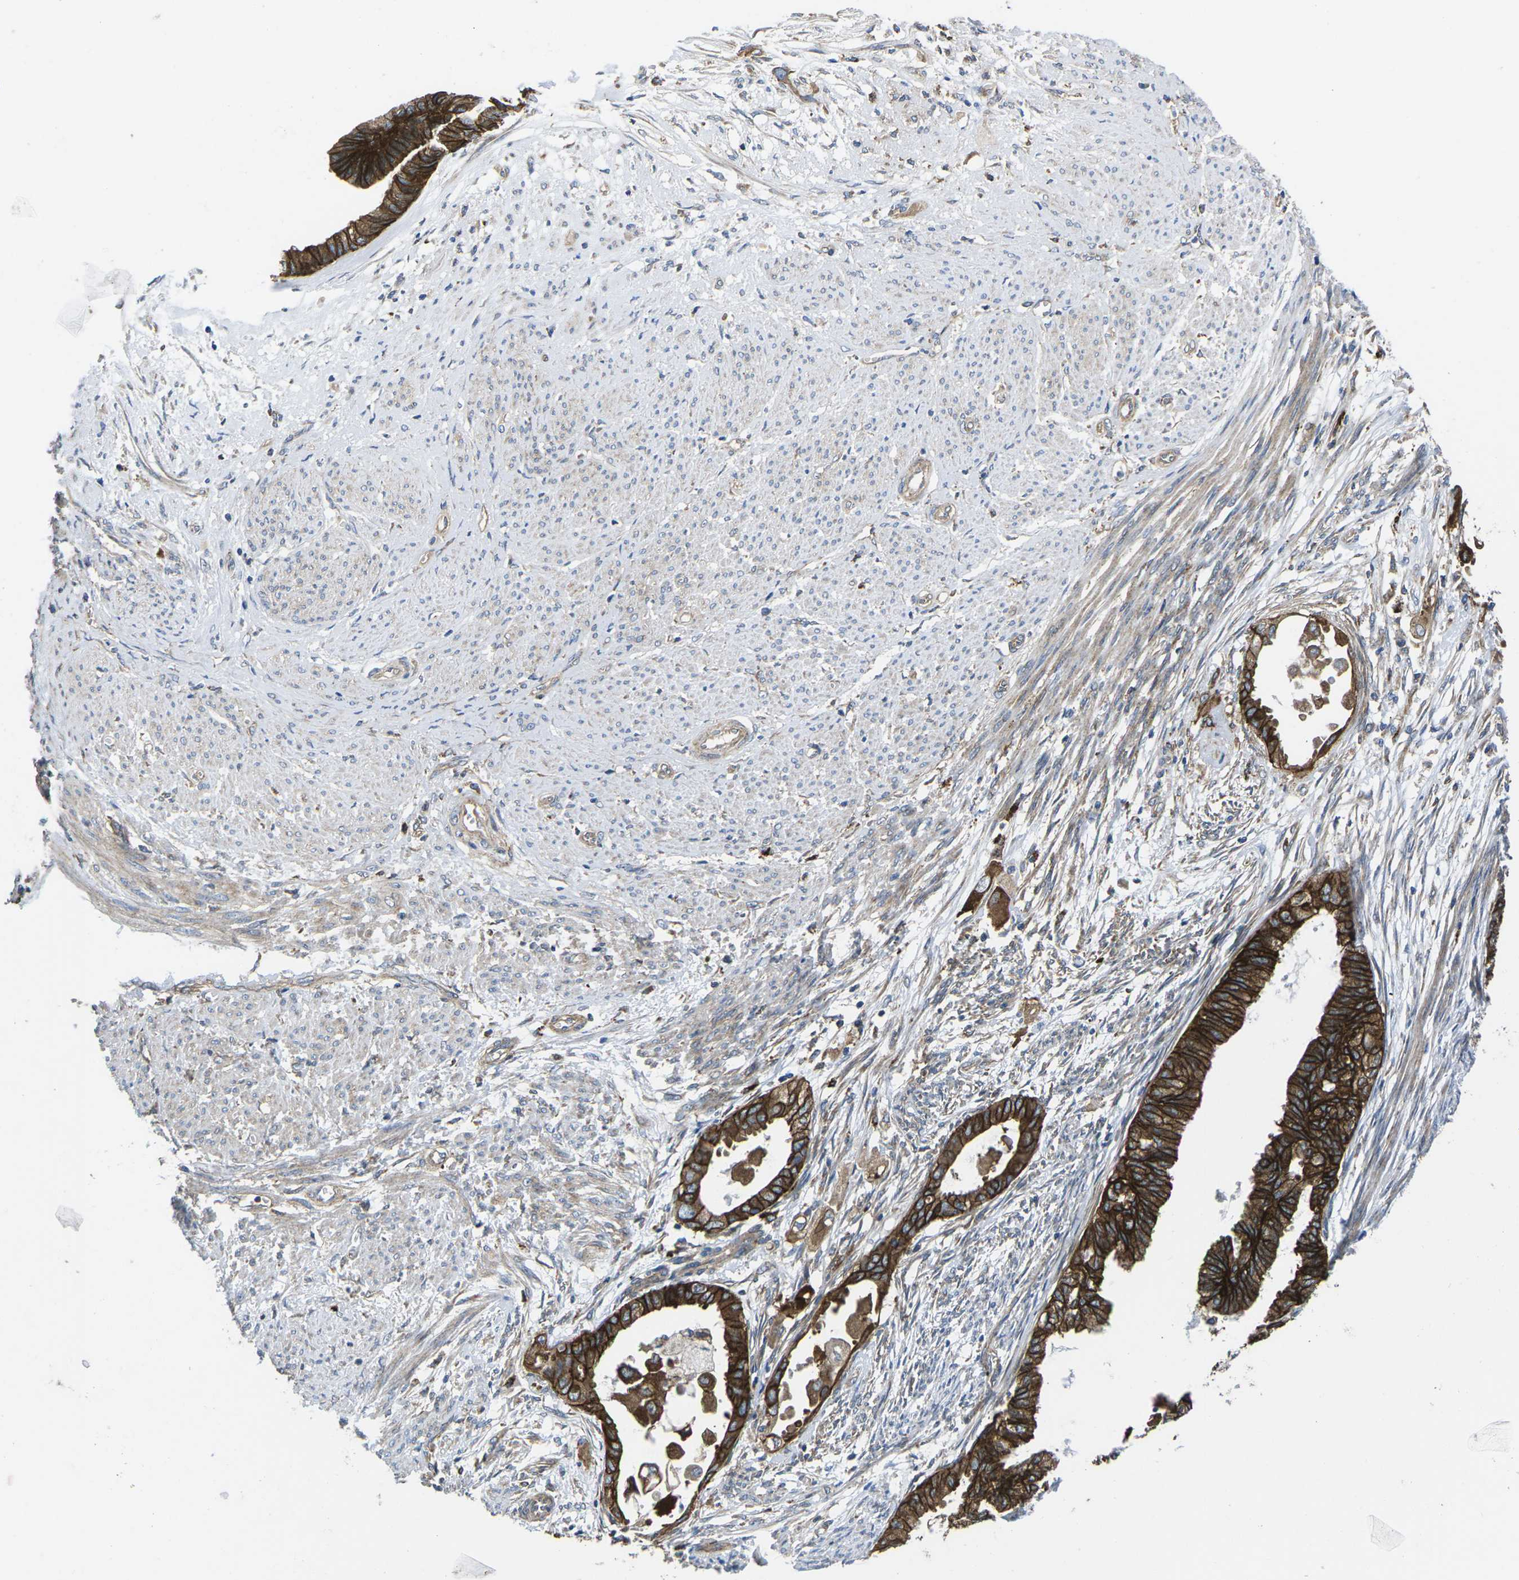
{"staining": {"intensity": "strong", "quantity": ">75%", "location": "cytoplasmic/membranous"}, "tissue": "cervical cancer", "cell_type": "Tumor cells", "image_type": "cancer", "snomed": [{"axis": "morphology", "description": "Normal tissue, NOS"}, {"axis": "morphology", "description": "Adenocarcinoma, NOS"}, {"axis": "topography", "description": "Cervix"}, {"axis": "topography", "description": "Endometrium"}], "caption": "About >75% of tumor cells in adenocarcinoma (cervical) exhibit strong cytoplasmic/membranous protein staining as visualized by brown immunohistochemical staining.", "gene": "DLG1", "patient": {"sex": "female", "age": 86}}